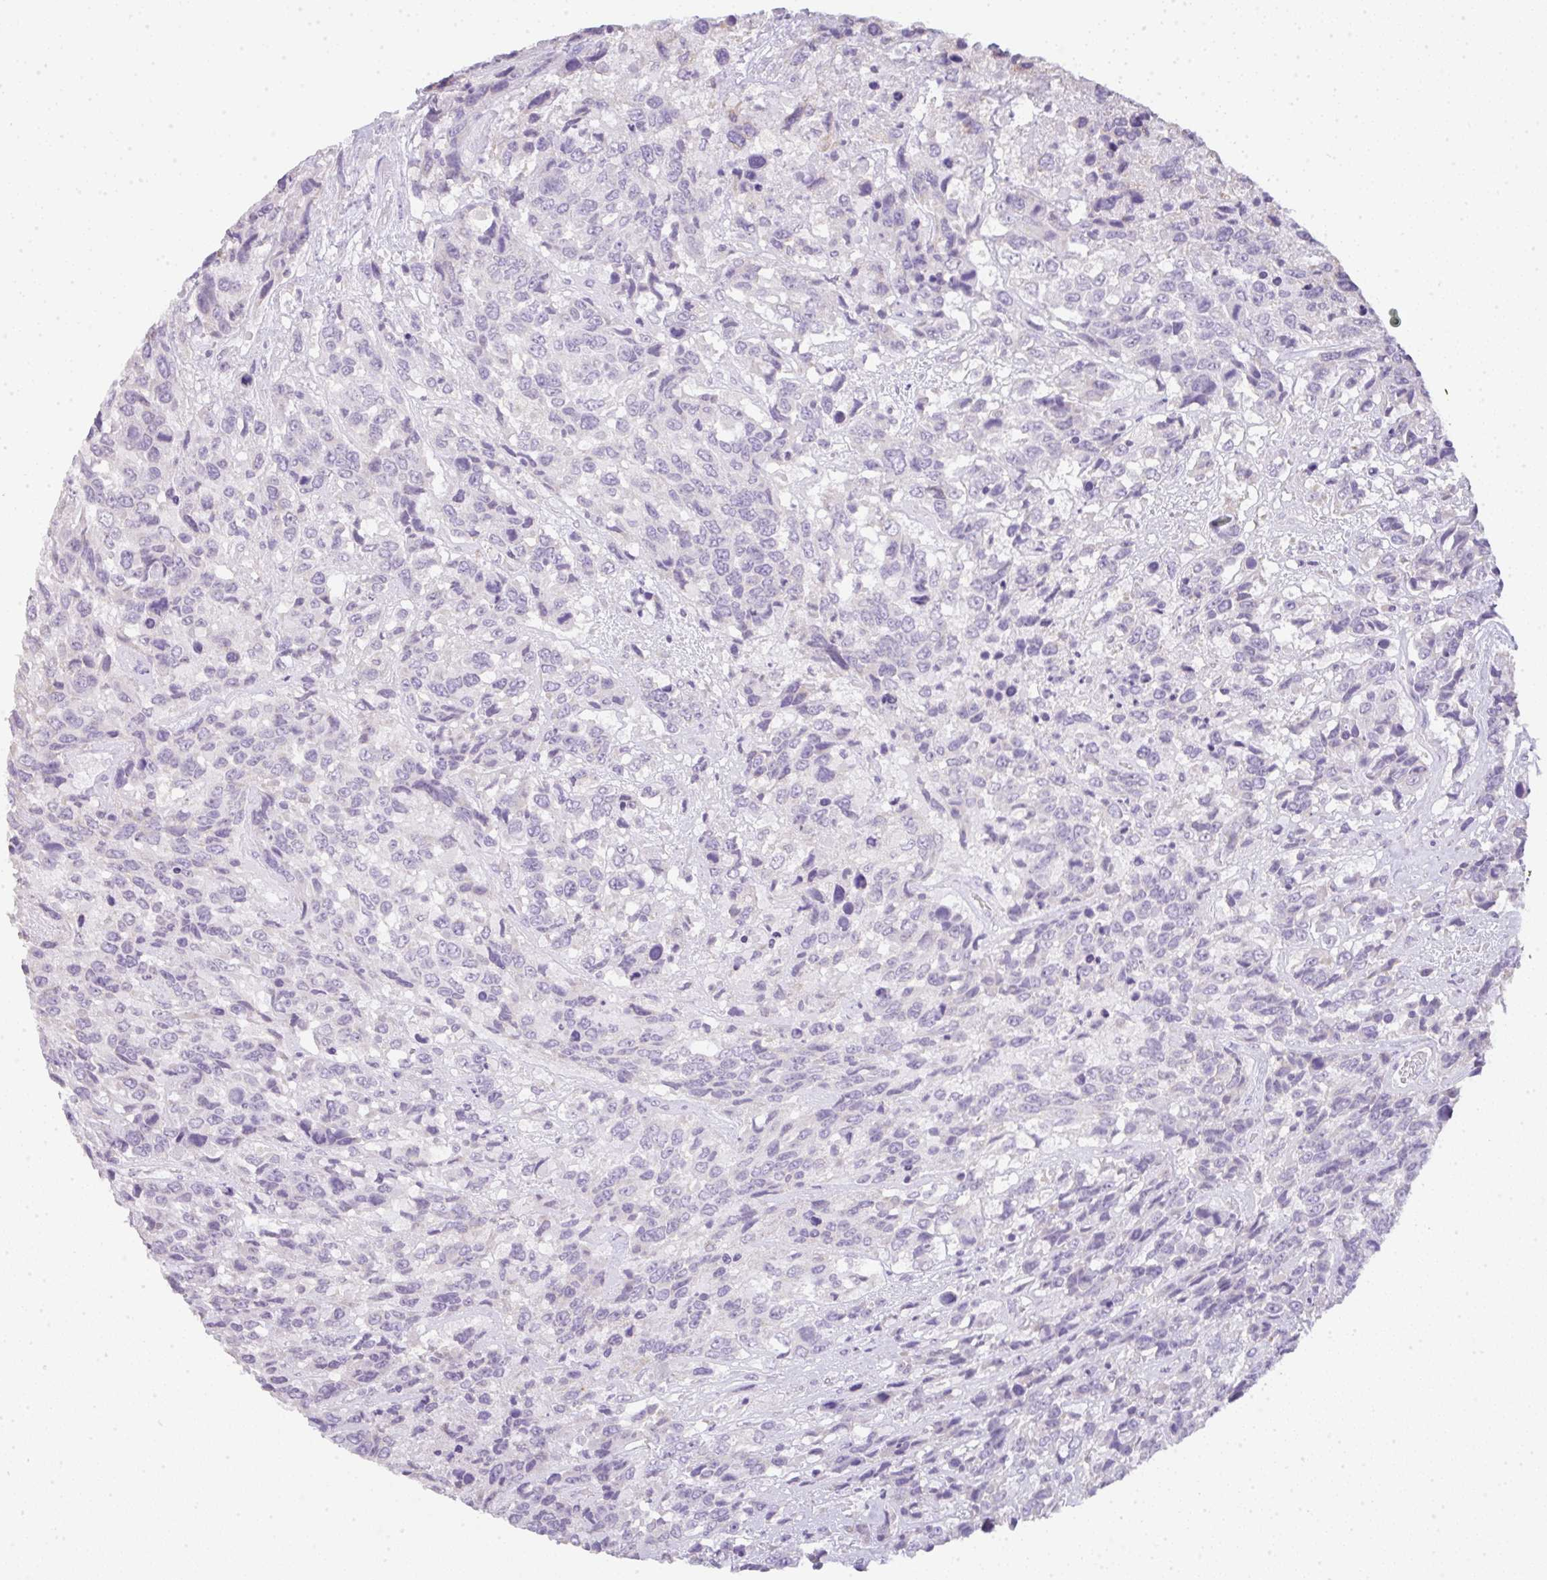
{"staining": {"intensity": "negative", "quantity": "none", "location": "none"}, "tissue": "urothelial cancer", "cell_type": "Tumor cells", "image_type": "cancer", "snomed": [{"axis": "morphology", "description": "Urothelial carcinoma, High grade"}, {"axis": "topography", "description": "Urinary bladder"}], "caption": "An immunohistochemistry micrograph of urothelial cancer is shown. There is no staining in tumor cells of urothelial cancer.", "gene": "LPAR4", "patient": {"sex": "female", "age": 70}}